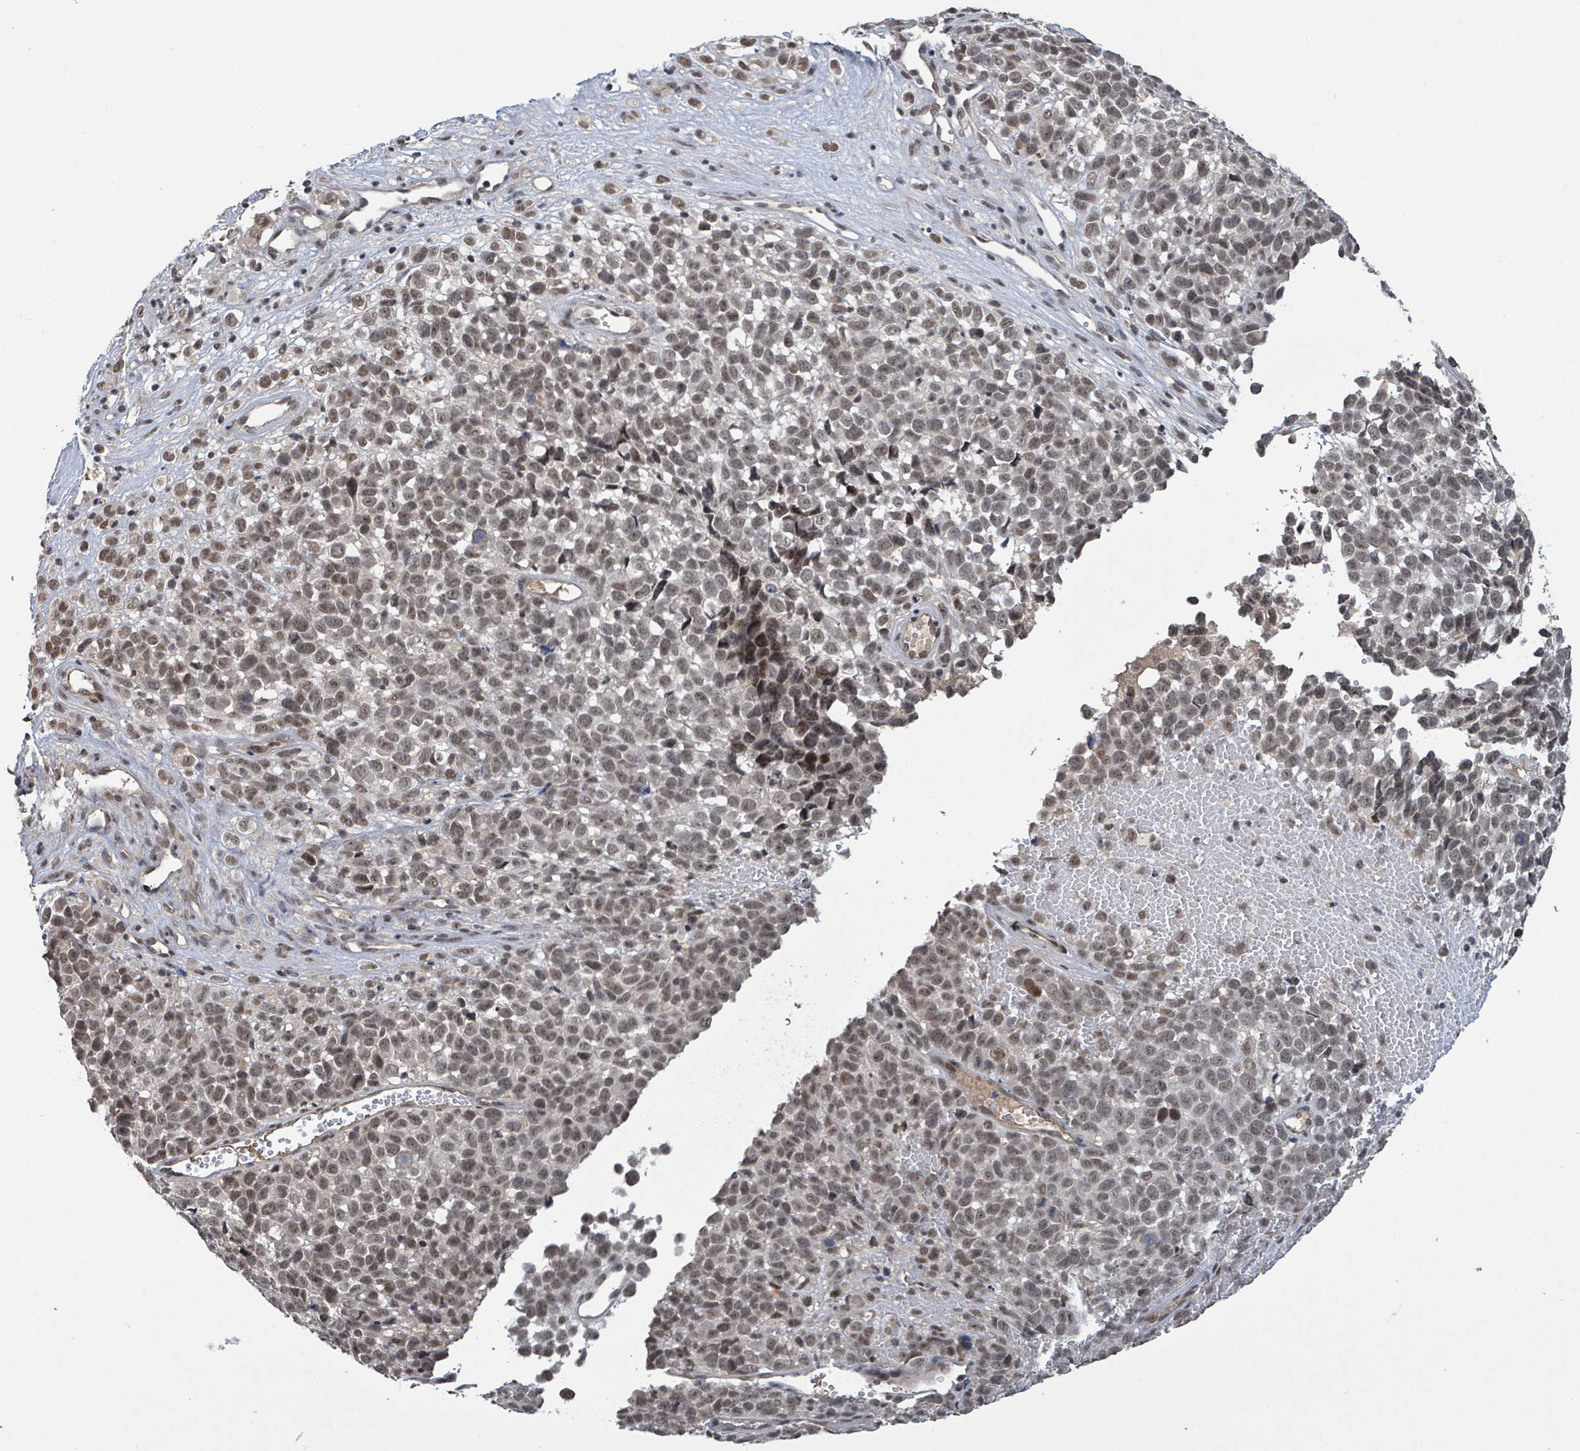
{"staining": {"intensity": "moderate", "quantity": ">75%", "location": "nuclear"}, "tissue": "melanoma", "cell_type": "Tumor cells", "image_type": "cancer", "snomed": [{"axis": "morphology", "description": "Malignant melanoma, NOS"}, {"axis": "topography", "description": "Nose, NOS"}], "caption": "Moderate nuclear expression is identified in about >75% of tumor cells in melanoma.", "gene": "ZBTB14", "patient": {"sex": "female", "age": 48}}